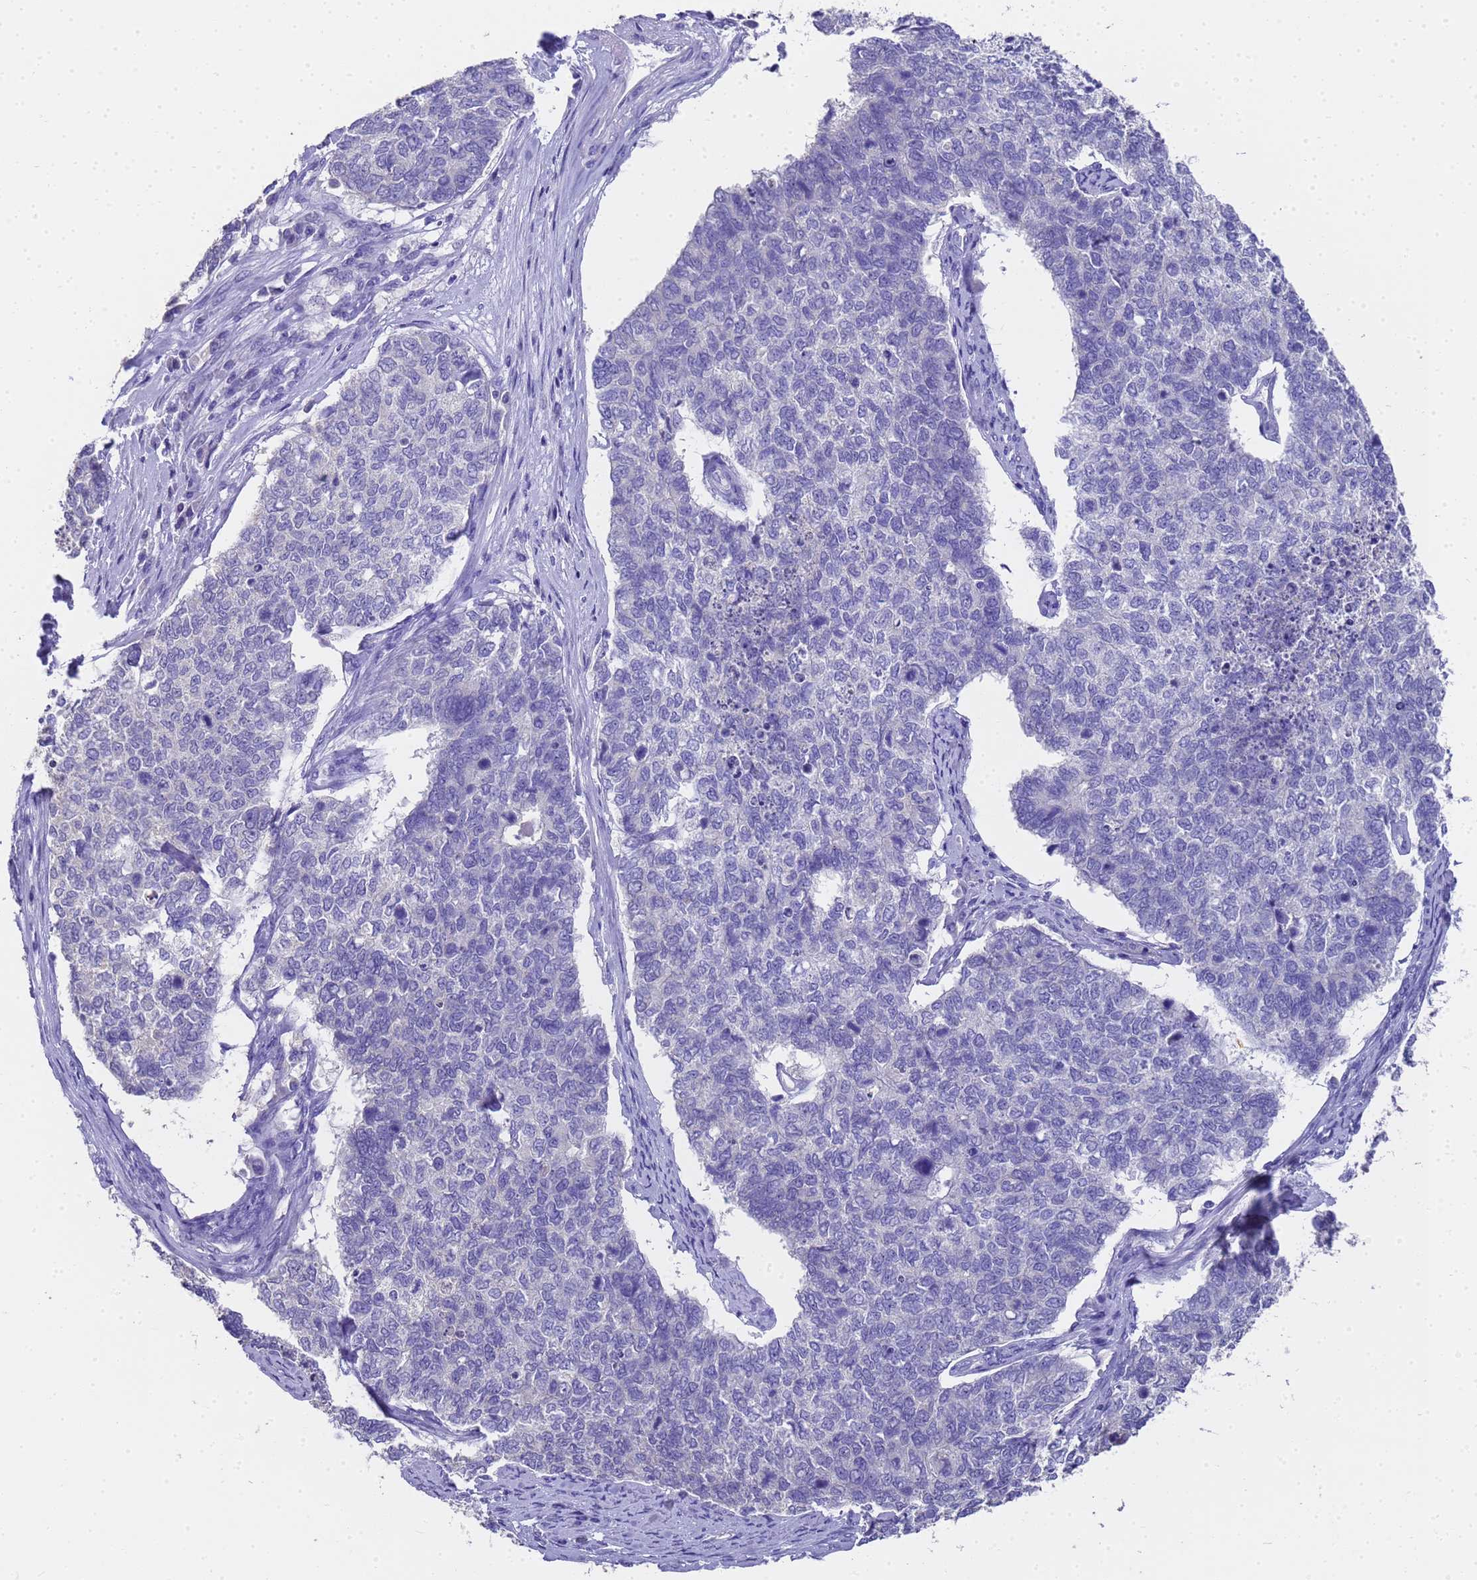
{"staining": {"intensity": "negative", "quantity": "none", "location": "none"}, "tissue": "cervical cancer", "cell_type": "Tumor cells", "image_type": "cancer", "snomed": [{"axis": "morphology", "description": "Squamous cell carcinoma, NOS"}, {"axis": "topography", "description": "Cervix"}], "caption": "A micrograph of cervical squamous cell carcinoma stained for a protein demonstrates no brown staining in tumor cells.", "gene": "MS4A13", "patient": {"sex": "female", "age": 63}}